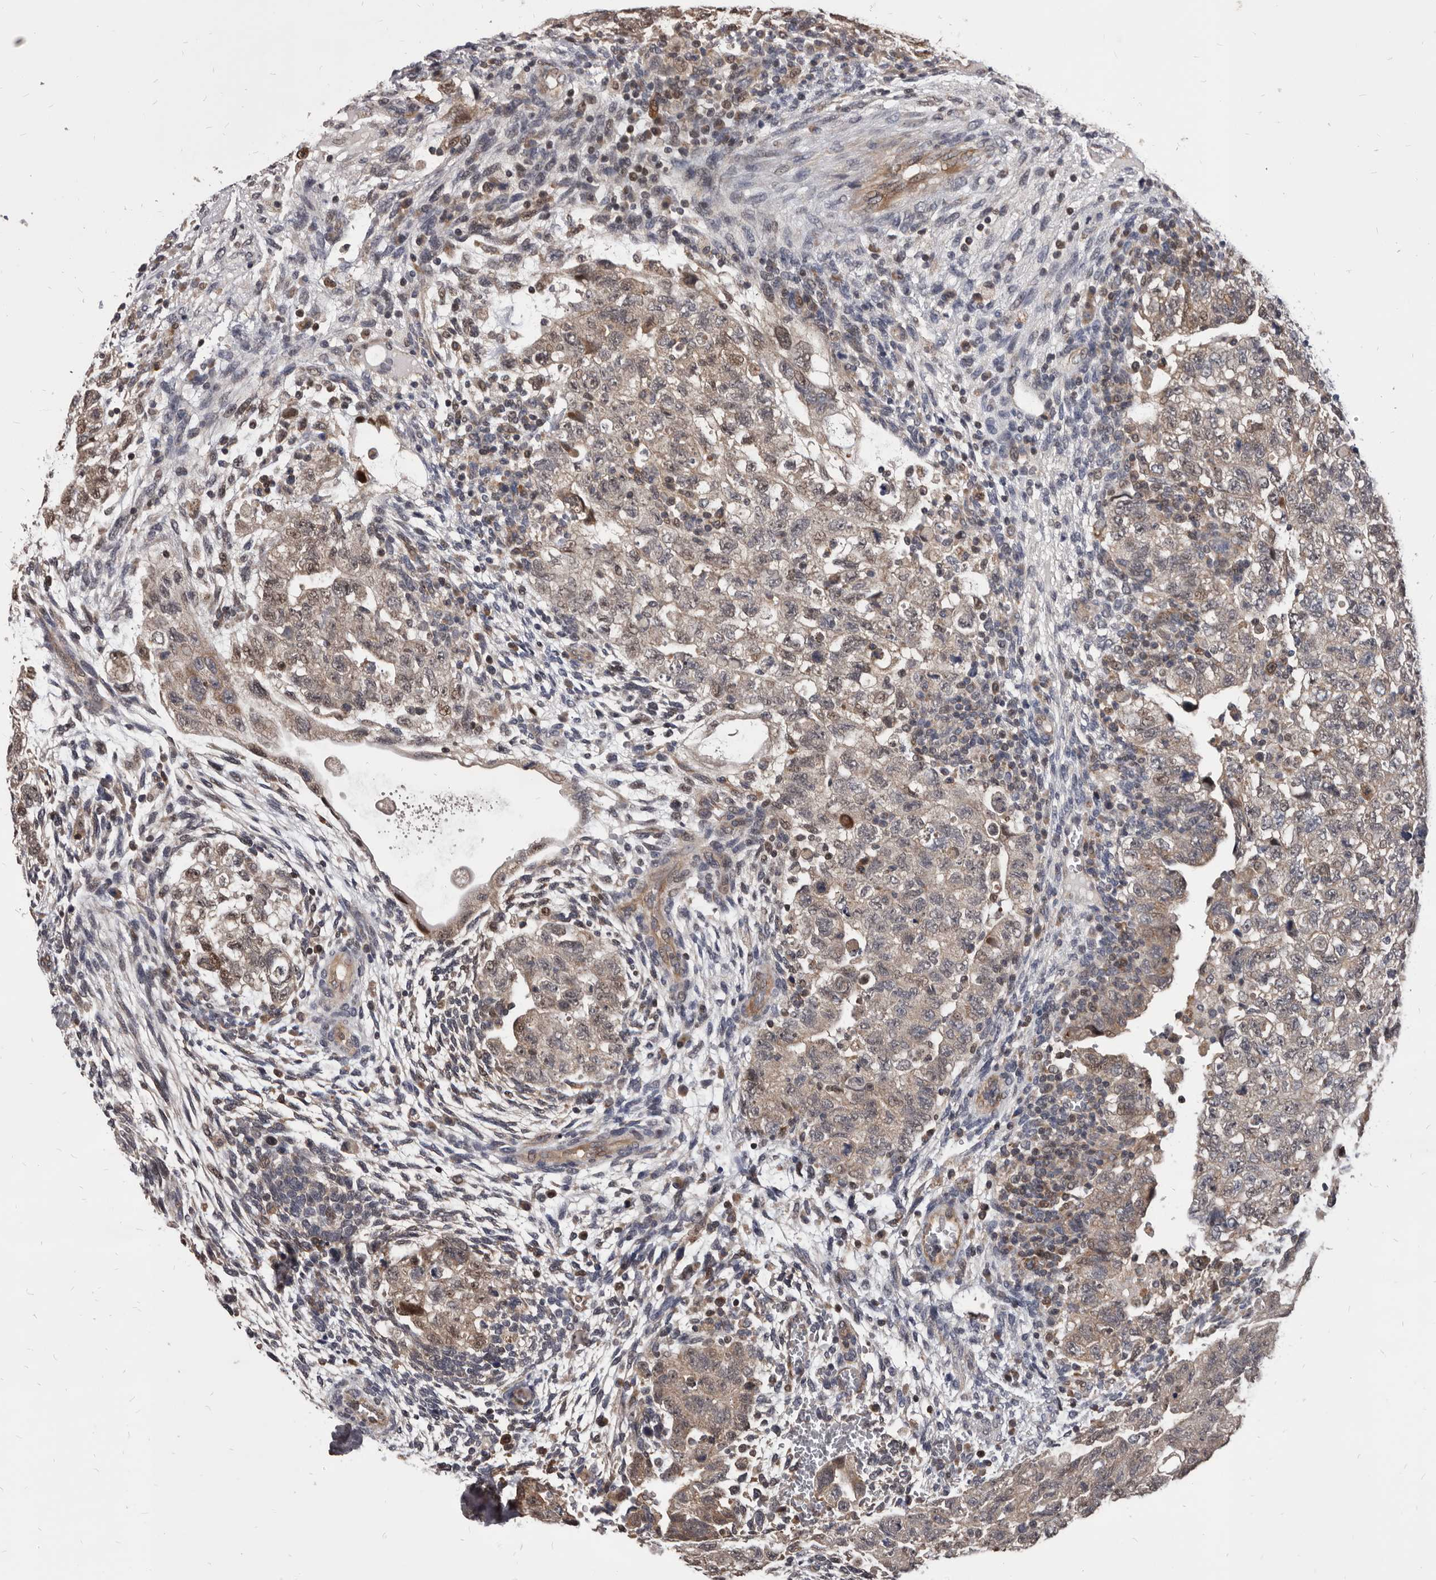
{"staining": {"intensity": "weak", "quantity": ">75%", "location": "cytoplasmic/membranous,nuclear"}, "tissue": "testis cancer", "cell_type": "Tumor cells", "image_type": "cancer", "snomed": [{"axis": "morphology", "description": "Carcinoma, Embryonal, NOS"}, {"axis": "topography", "description": "Testis"}], "caption": "This is an image of immunohistochemistry (IHC) staining of testis embryonal carcinoma, which shows weak positivity in the cytoplasmic/membranous and nuclear of tumor cells.", "gene": "MAP3K14", "patient": {"sex": "male", "age": 36}}